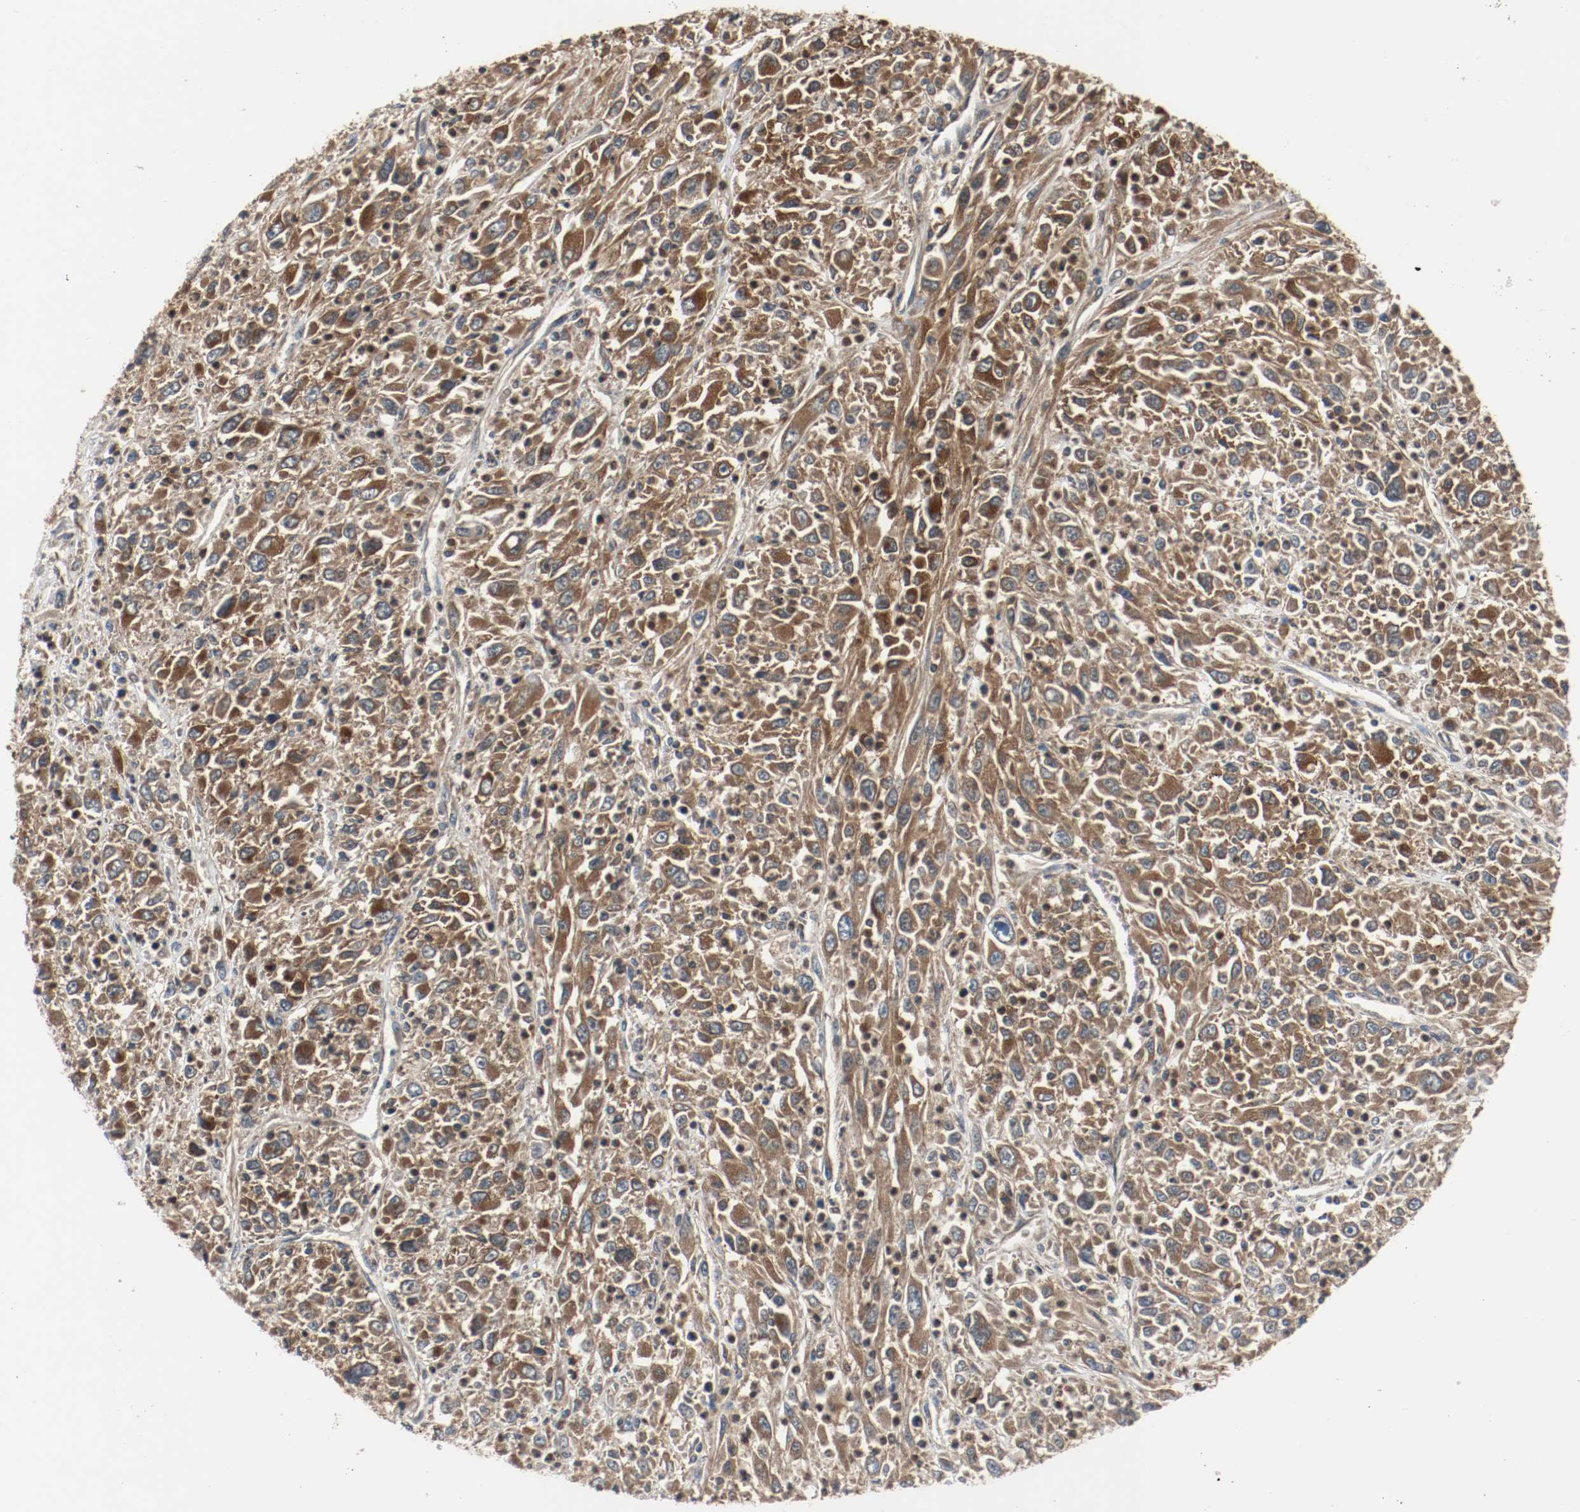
{"staining": {"intensity": "moderate", "quantity": ">75%", "location": "cytoplasmic/membranous"}, "tissue": "melanoma", "cell_type": "Tumor cells", "image_type": "cancer", "snomed": [{"axis": "morphology", "description": "Malignant melanoma, Metastatic site"}, {"axis": "topography", "description": "Skin"}], "caption": "There is medium levels of moderate cytoplasmic/membranous staining in tumor cells of melanoma, as demonstrated by immunohistochemical staining (brown color).", "gene": "LAMP2", "patient": {"sex": "female", "age": 56}}